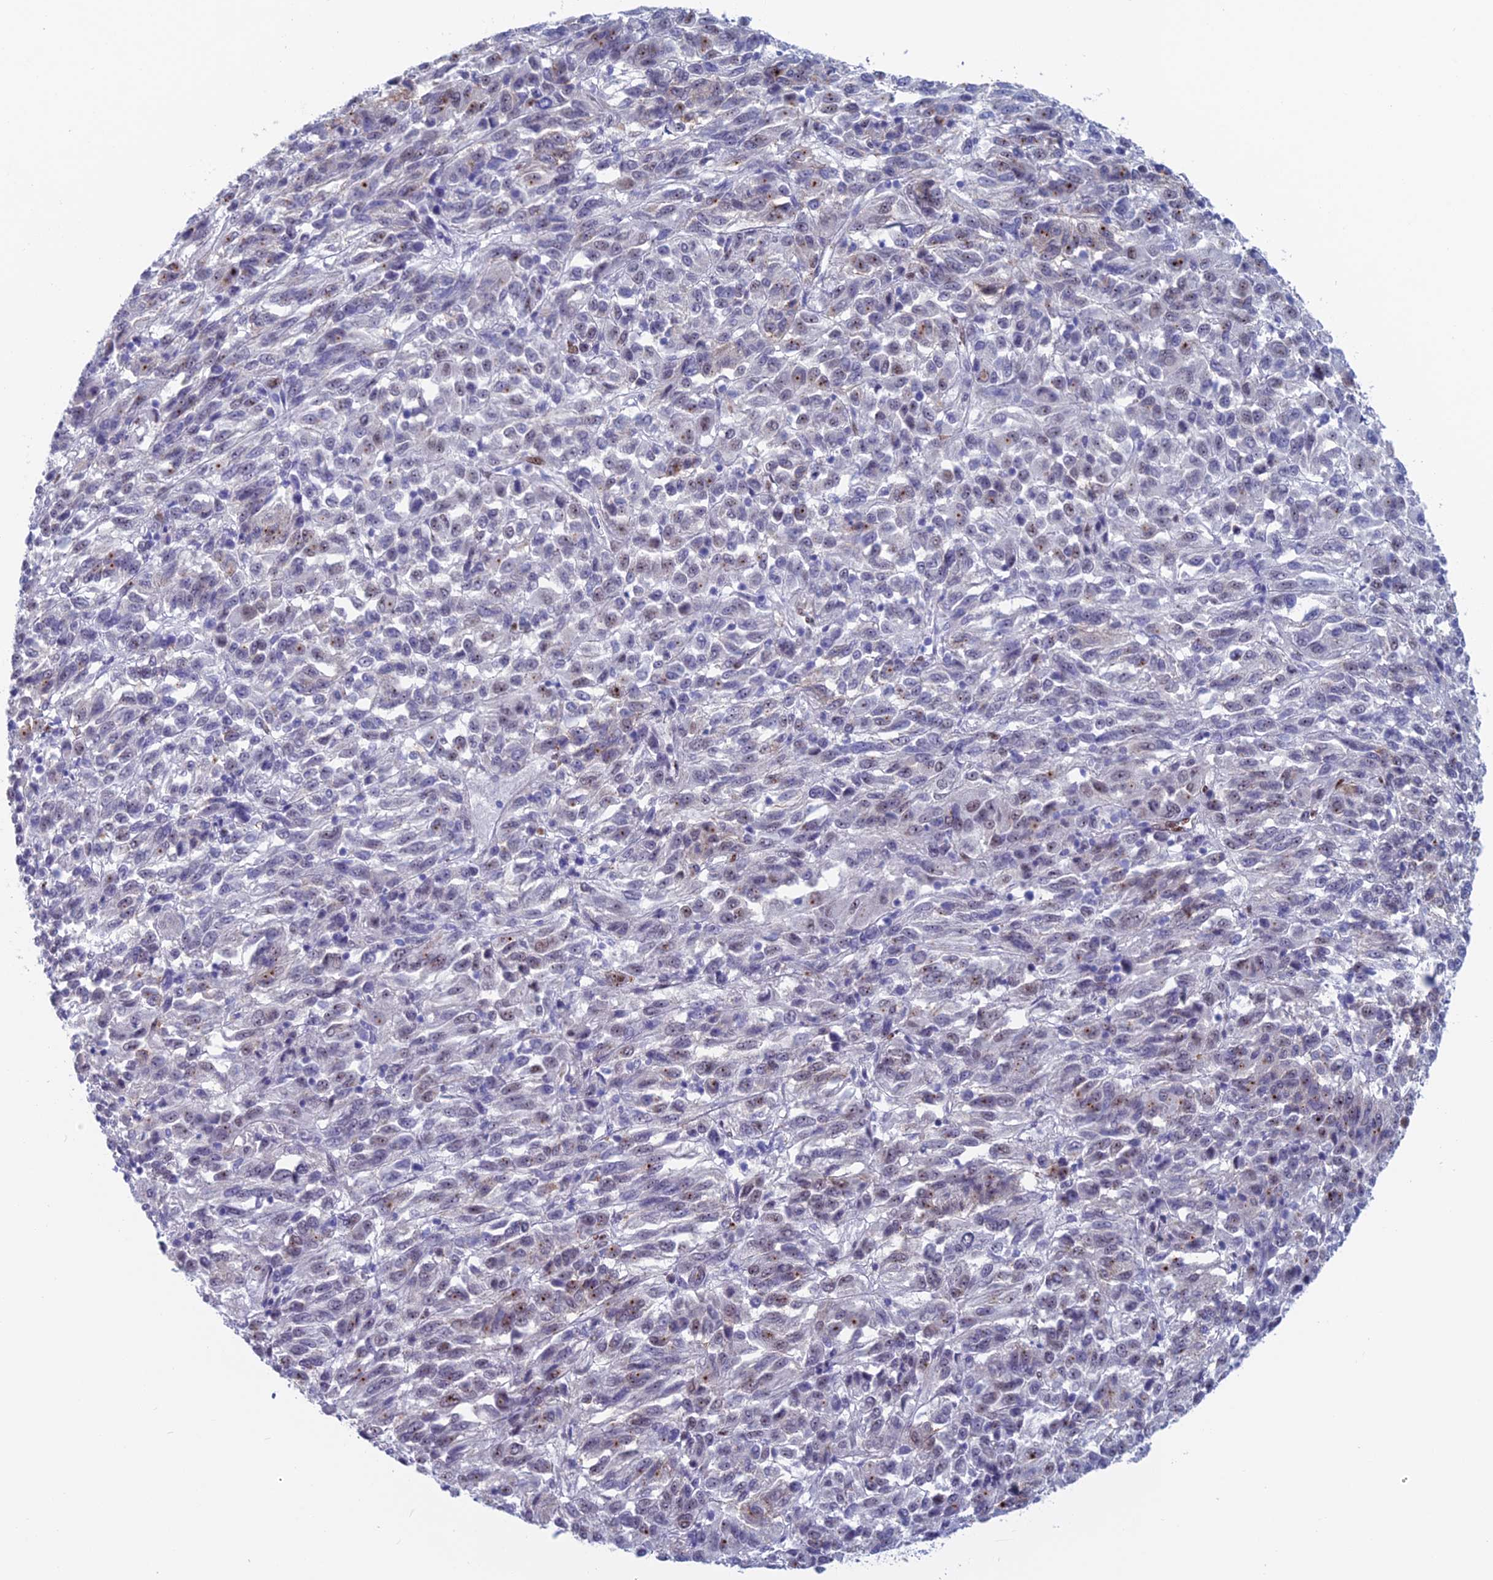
{"staining": {"intensity": "moderate", "quantity": "<25%", "location": "cytoplasmic/membranous"}, "tissue": "melanoma", "cell_type": "Tumor cells", "image_type": "cancer", "snomed": [{"axis": "morphology", "description": "Malignant melanoma, Metastatic site"}, {"axis": "topography", "description": "Lung"}], "caption": "There is low levels of moderate cytoplasmic/membranous positivity in tumor cells of malignant melanoma (metastatic site), as demonstrated by immunohistochemical staining (brown color).", "gene": "NOL4L", "patient": {"sex": "male", "age": 64}}